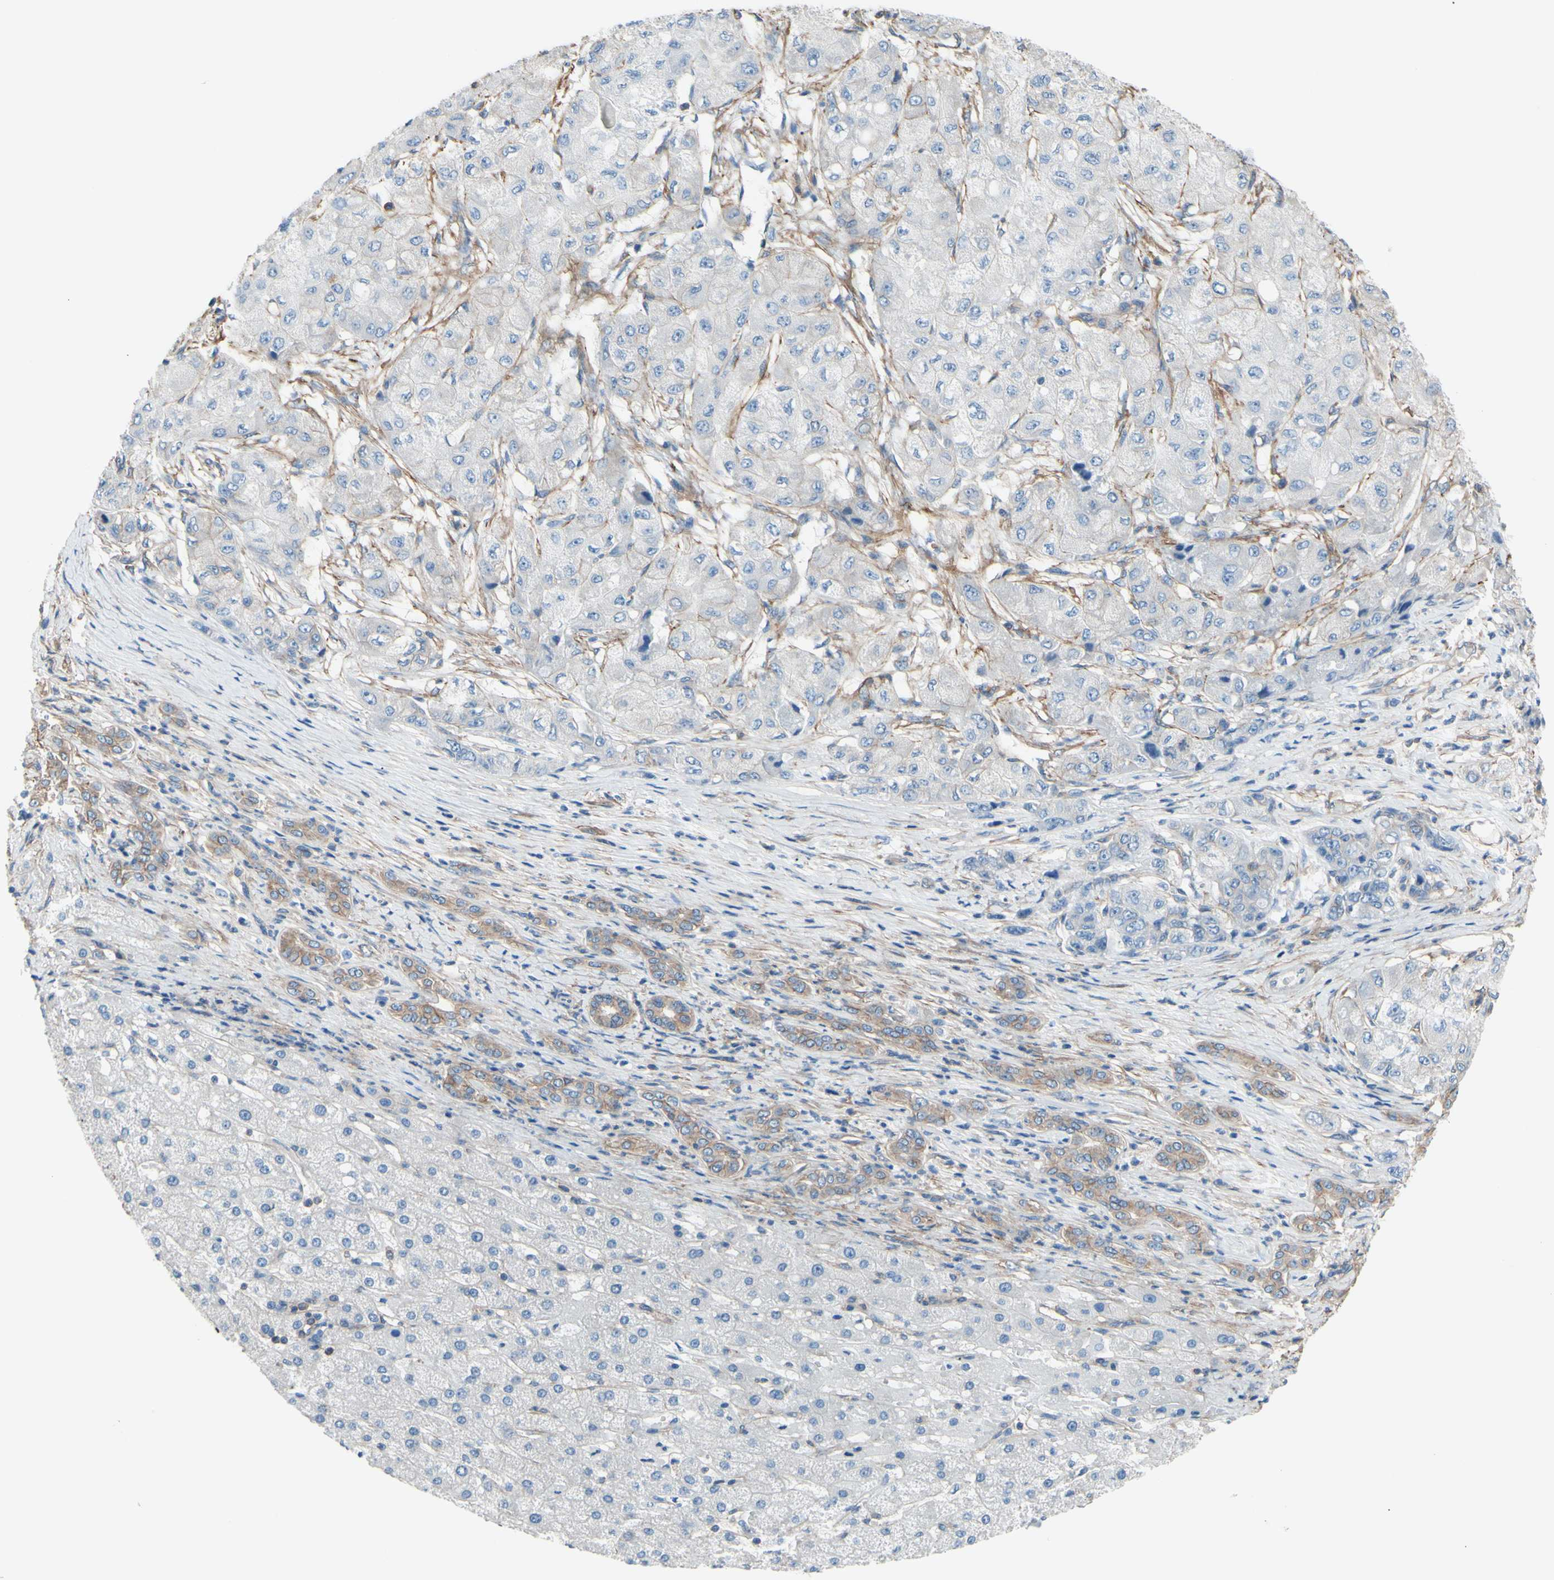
{"staining": {"intensity": "negative", "quantity": "none", "location": "none"}, "tissue": "liver cancer", "cell_type": "Tumor cells", "image_type": "cancer", "snomed": [{"axis": "morphology", "description": "Carcinoma, Hepatocellular, NOS"}, {"axis": "topography", "description": "Liver"}], "caption": "Immunohistochemical staining of hepatocellular carcinoma (liver) demonstrates no significant expression in tumor cells.", "gene": "ADD1", "patient": {"sex": "male", "age": 80}}